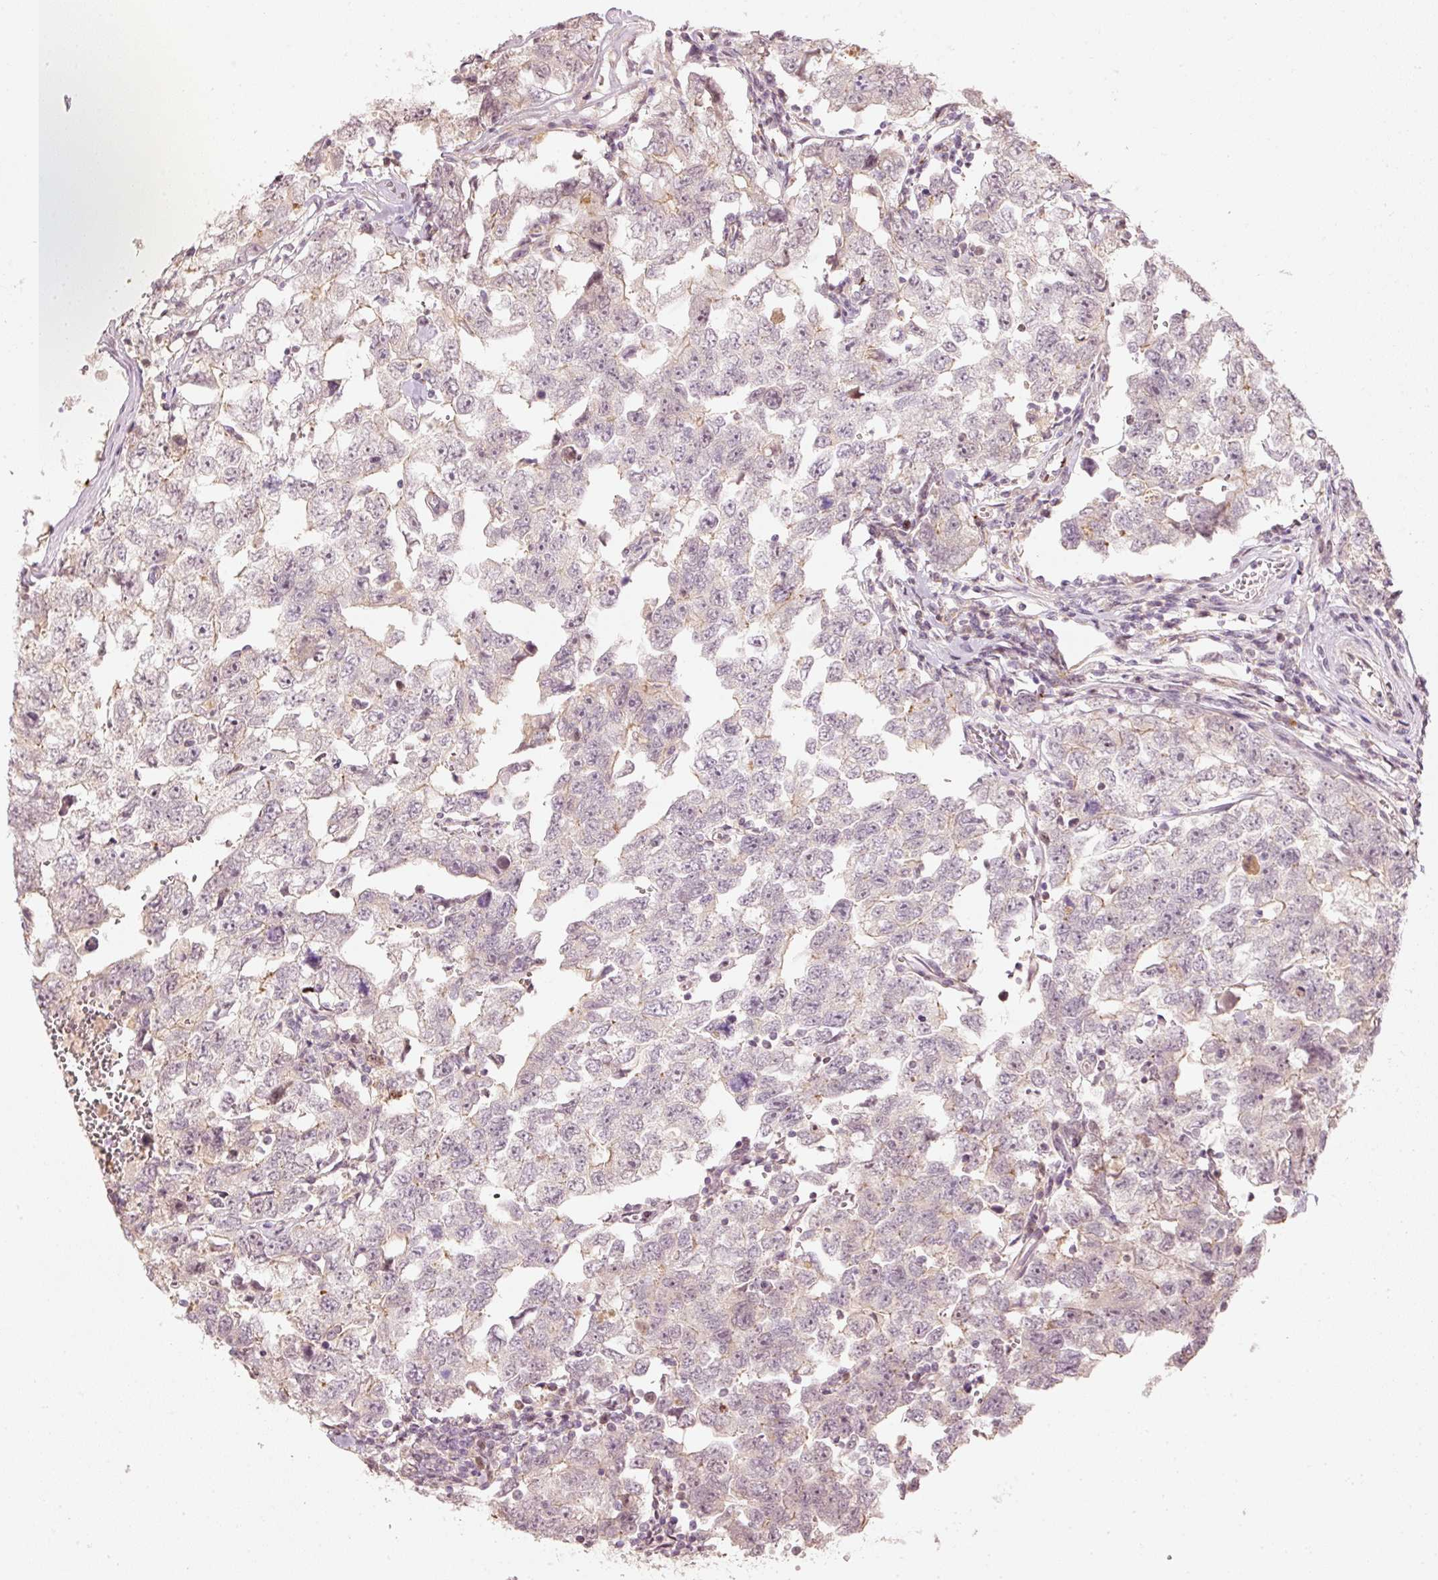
{"staining": {"intensity": "weak", "quantity": "<25%", "location": "cytoplasmic/membranous,nuclear"}, "tissue": "testis cancer", "cell_type": "Tumor cells", "image_type": "cancer", "snomed": [{"axis": "morphology", "description": "Carcinoma, Embryonal, NOS"}, {"axis": "topography", "description": "Testis"}], "caption": "Tumor cells are negative for brown protein staining in embryonal carcinoma (testis).", "gene": "TREX2", "patient": {"sex": "male", "age": 22}}